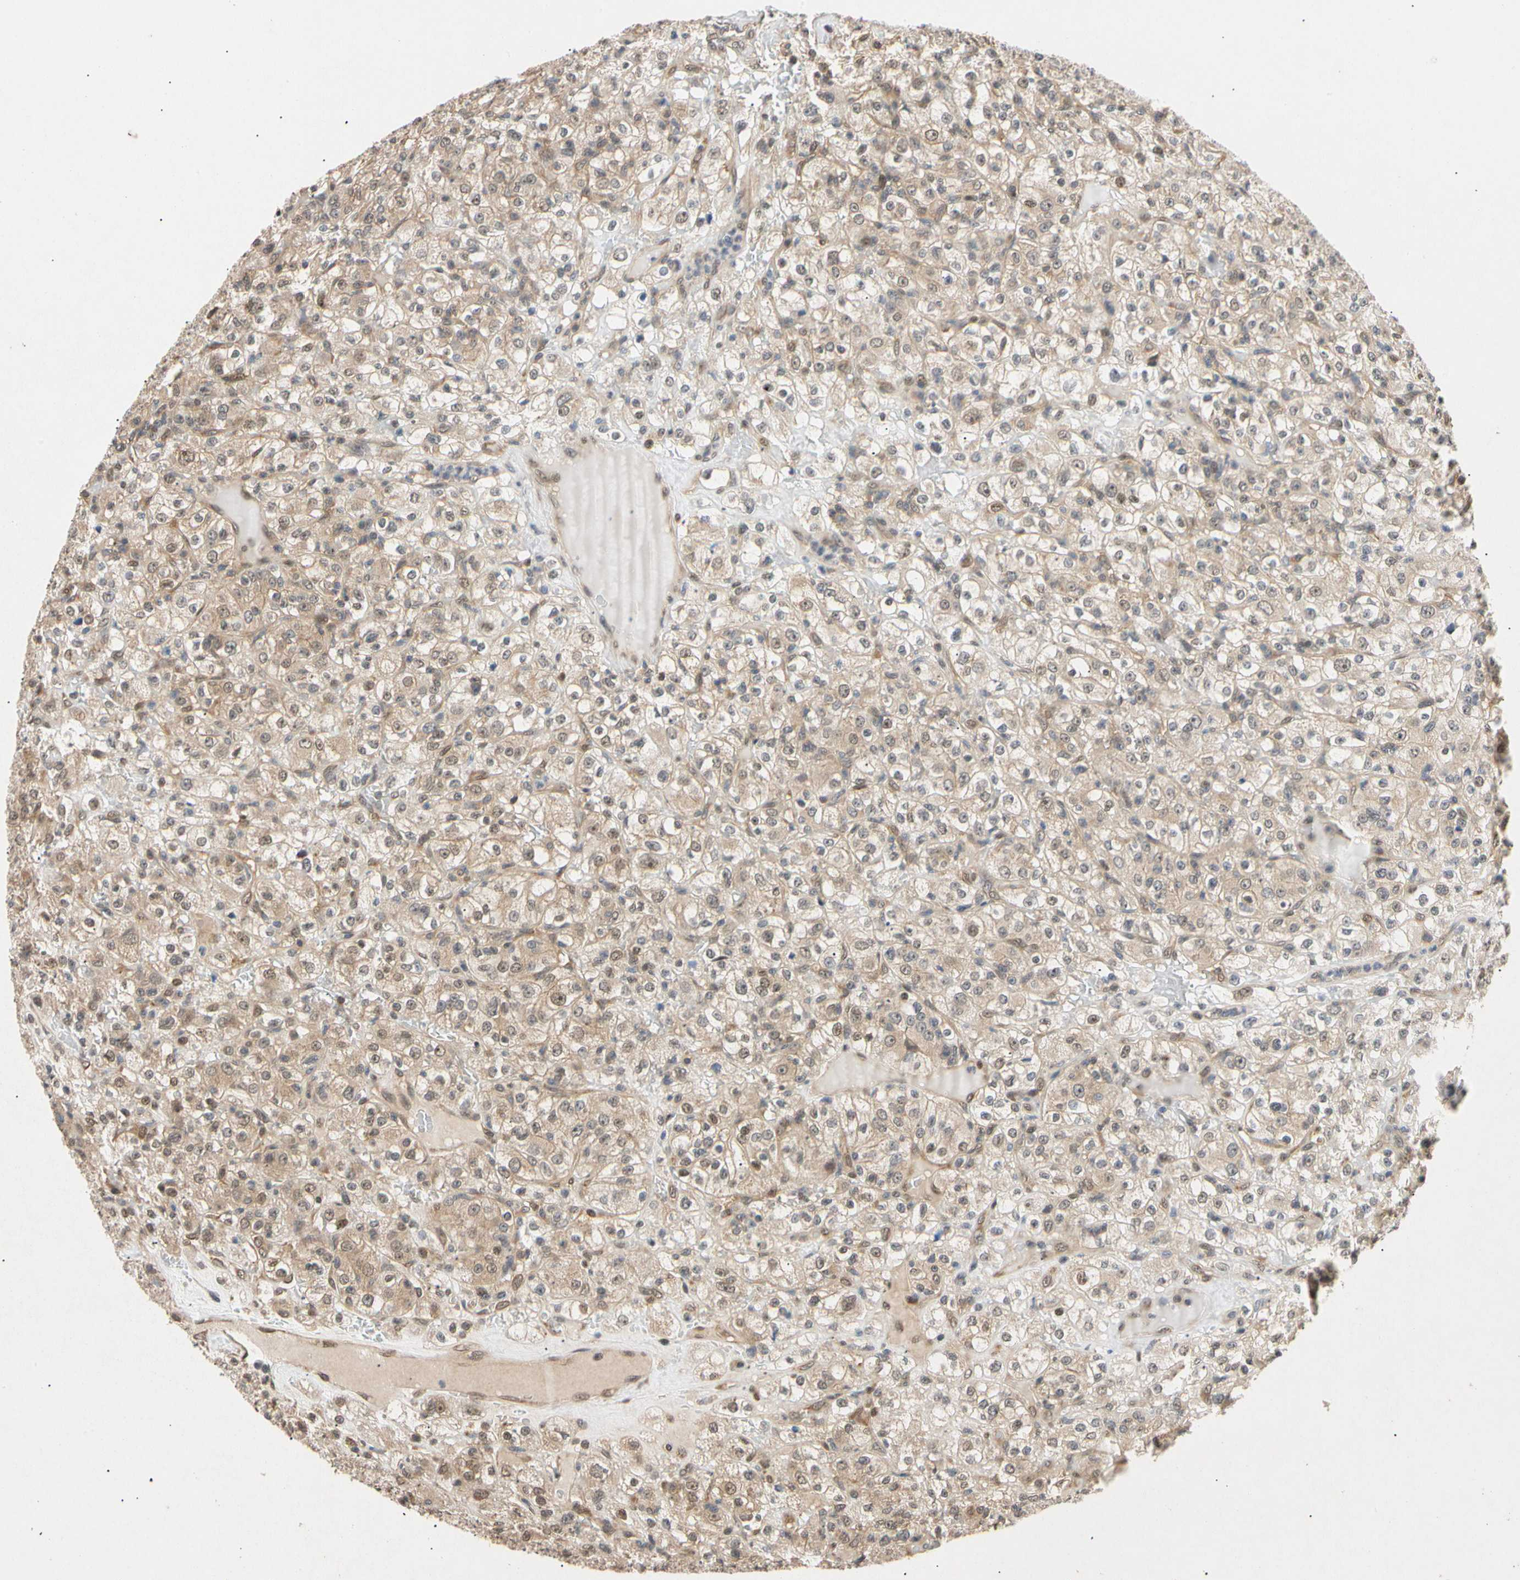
{"staining": {"intensity": "weak", "quantity": ">75%", "location": "cytoplasmic/membranous"}, "tissue": "renal cancer", "cell_type": "Tumor cells", "image_type": "cancer", "snomed": [{"axis": "morphology", "description": "Normal tissue, NOS"}, {"axis": "morphology", "description": "Adenocarcinoma, NOS"}, {"axis": "topography", "description": "Kidney"}], "caption": "Immunohistochemical staining of renal adenocarcinoma displays low levels of weak cytoplasmic/membranous expression in about >75% of tumor cells.", "gene": "EIF1AX", "patient": {"sex": "female", "age": 72}}